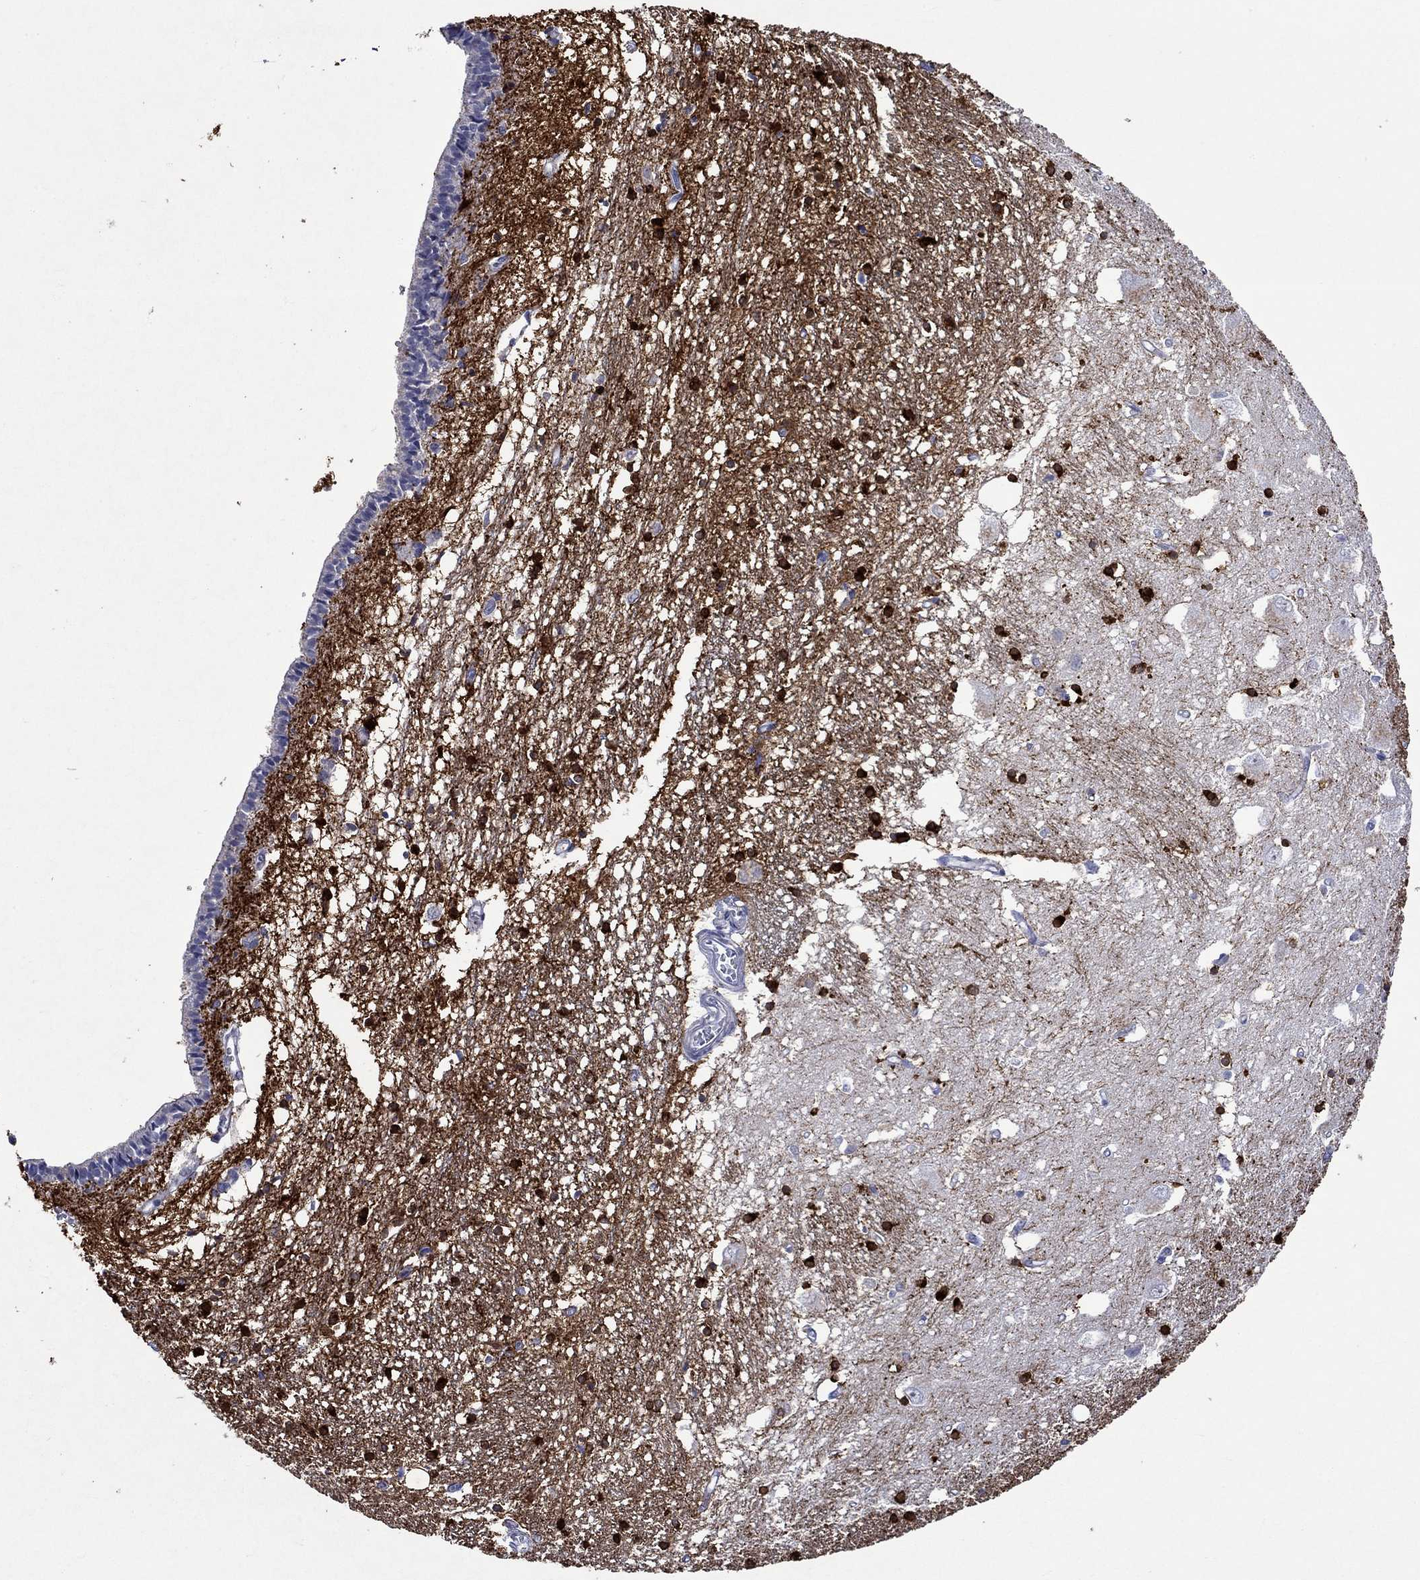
{"staining": {"intensity": "strong", "quantity": "25%-75%", "location": "cytoplasmic/membranous"}, "tissue": "caudate", "cell_type": "Glial cells", "image_type": "normal", "snomed": [{"axis": "morphology", "description": "Normal tissue, NOS"}, {"axis": "topography", "description": "Lateral ventricle wall"}], "caption": "A photomicrograph of caudate stained for a protein exhibits strong cytoplasmic/membranous brown staining in glial cells. (DAB (3,3'-diaminobenzidine) IHC, brown staining for protein, blue staining for nuclei).", "gene": "CRYAB", "patient": {"sex": "female", "age": 71}}